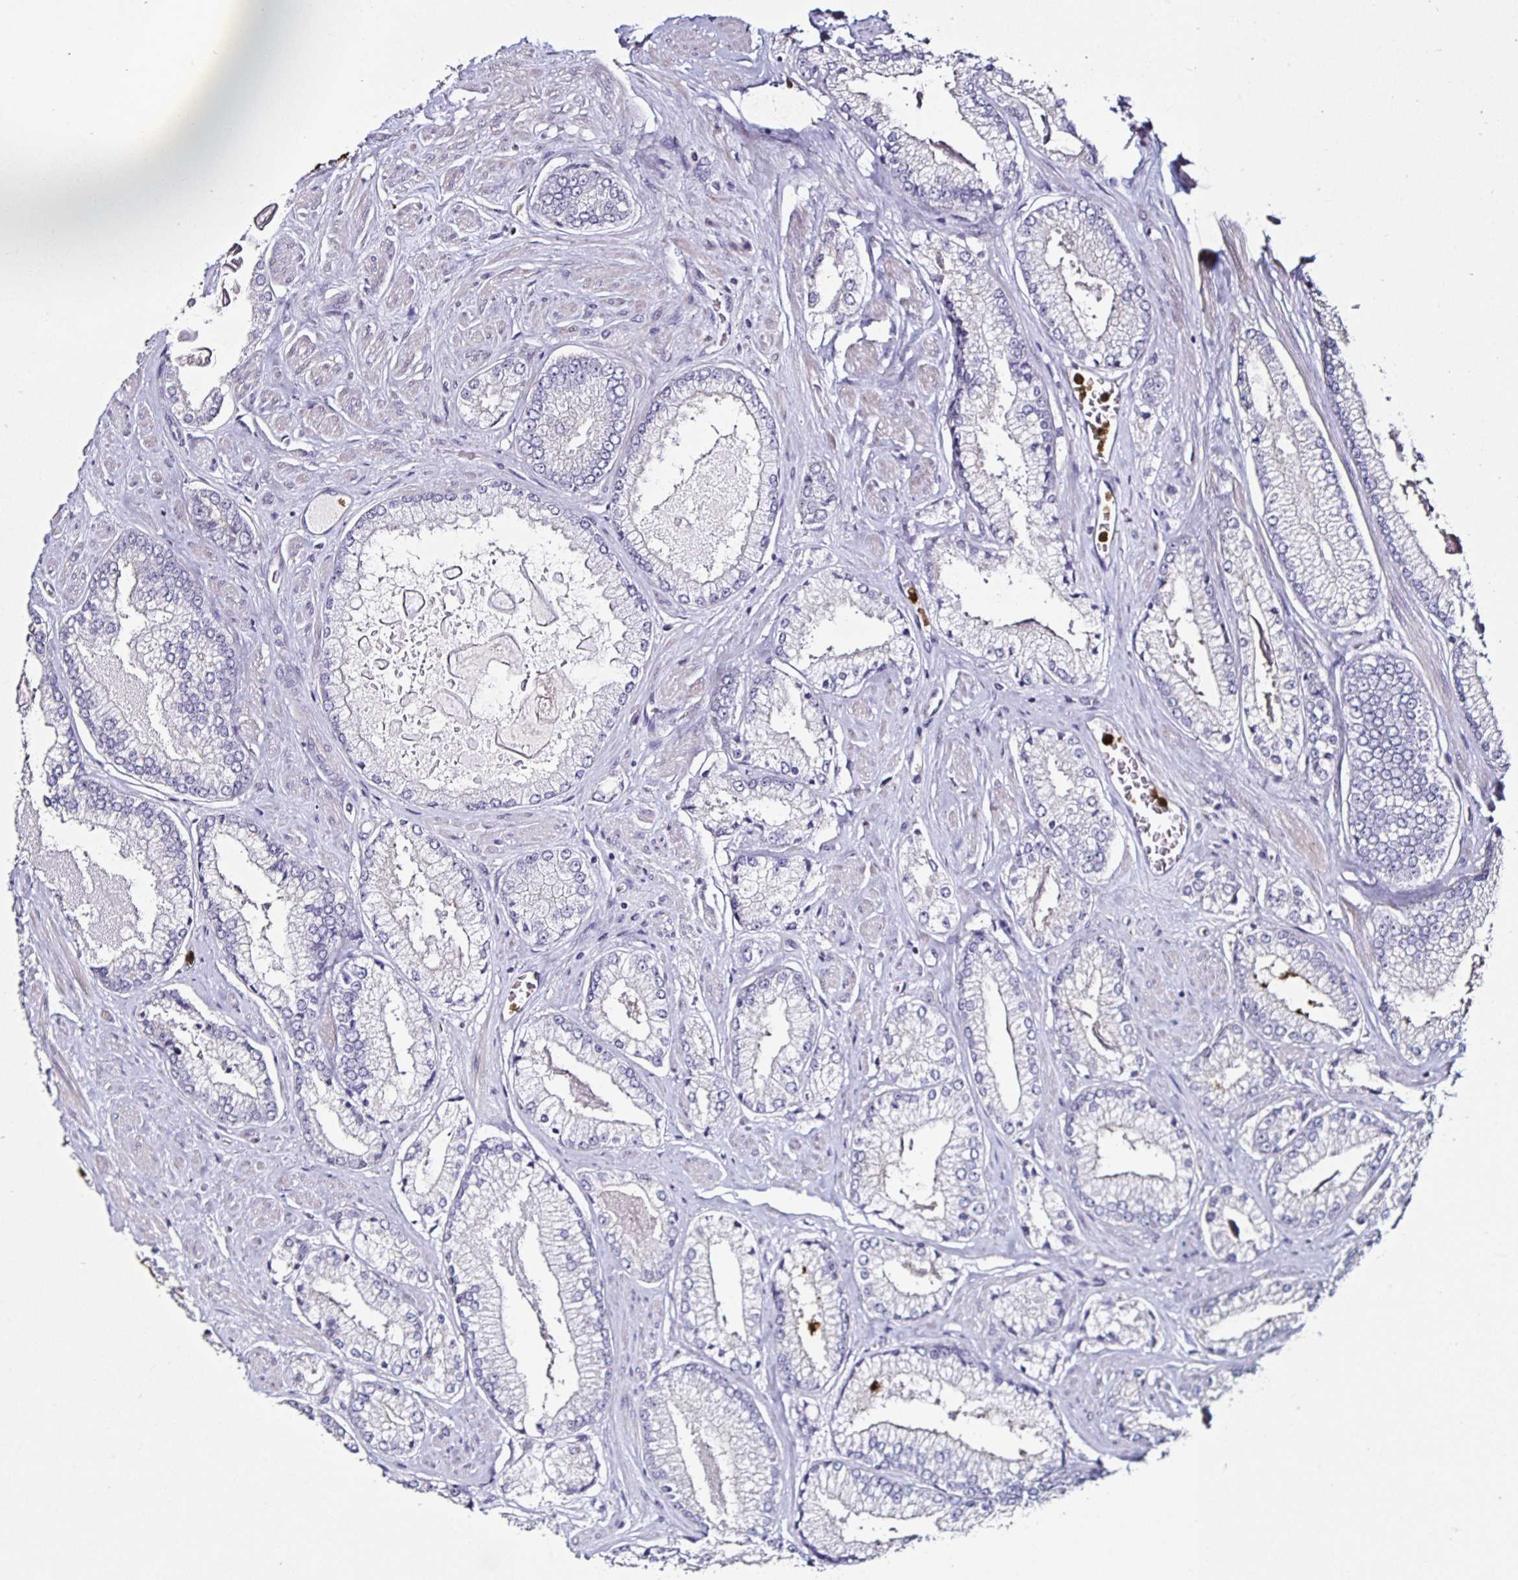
{"staining": {"intensity": "negative", "quantity": "none", "location": "none"}, "tissue": "prostate cancer", "cell_type": "Tumor cells", "image_type": "cancer", "snomed": [{"axis": "morphology", "description": "Adenocarcinoma, Low grade"}, {"axis": "topography", "description": "Prostate"}], "caption": "DAB immunohistochemical staining of human prostate adenocarcinoma (low-grade) demonstrates no significant positivity in tumor cells.", "gene": "TLR4", "patient": {"sex": "male", "age": 67}}